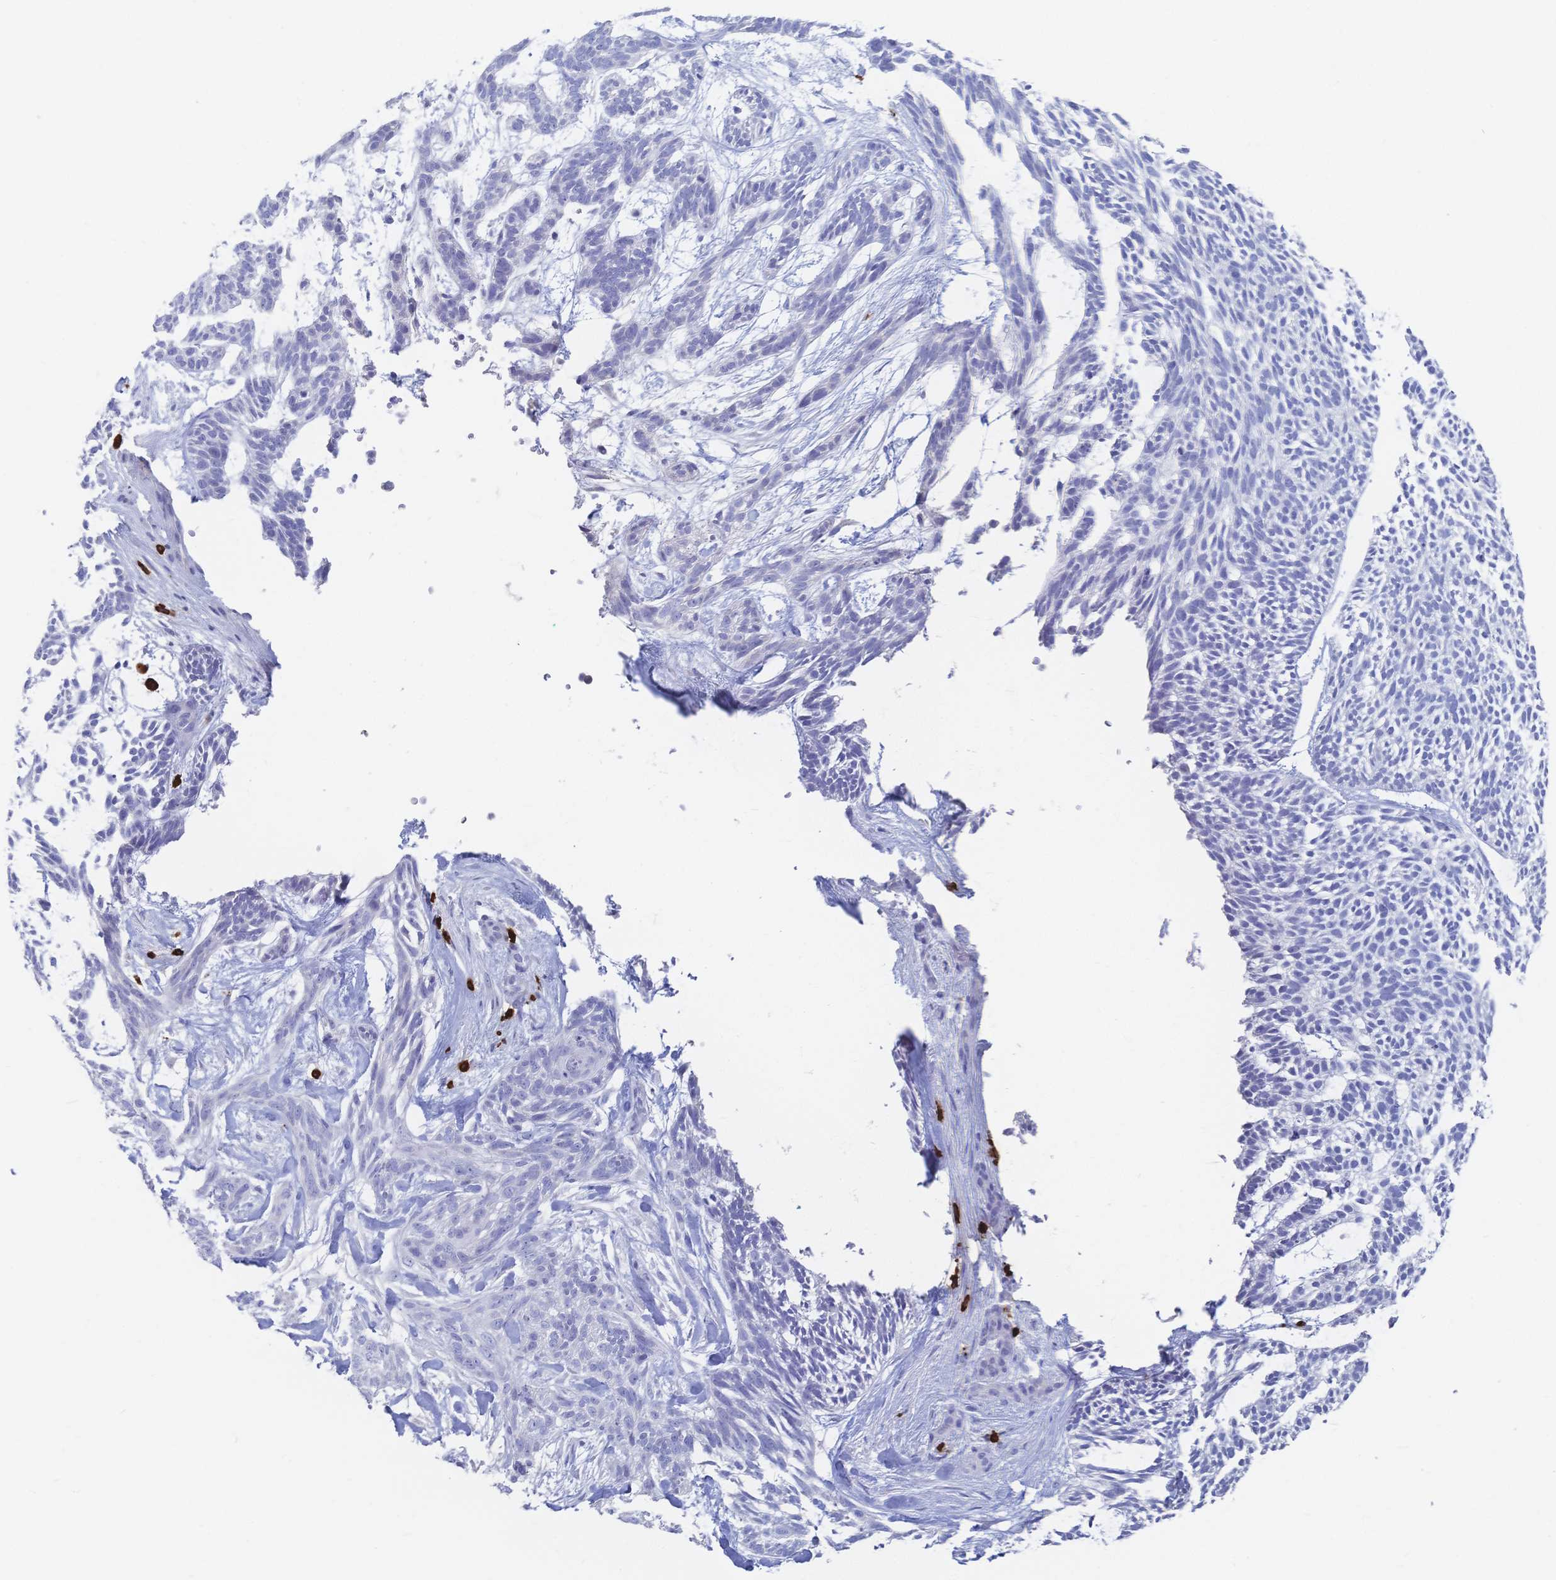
{"staining": {"intensity": "negative", "quantity": "none", "location": "none"}, "tissue": "skin cancer", "cell_type": "Tumor cells", "image_type": "cancer", "snomed": [{"axis": "morphology", "description": "Basal cell carcinoma"}, {"axis": "topography", "description": "Skin"}, {"axis": "topography", "description": "Skin, foot"}], "caption": "Skin basal cell carcinoma was stained to show a protein in brown. There is no significant staining in tumor cells.", "gene": "IL2RB", "patient": {"sex": "female", "age": 77}}